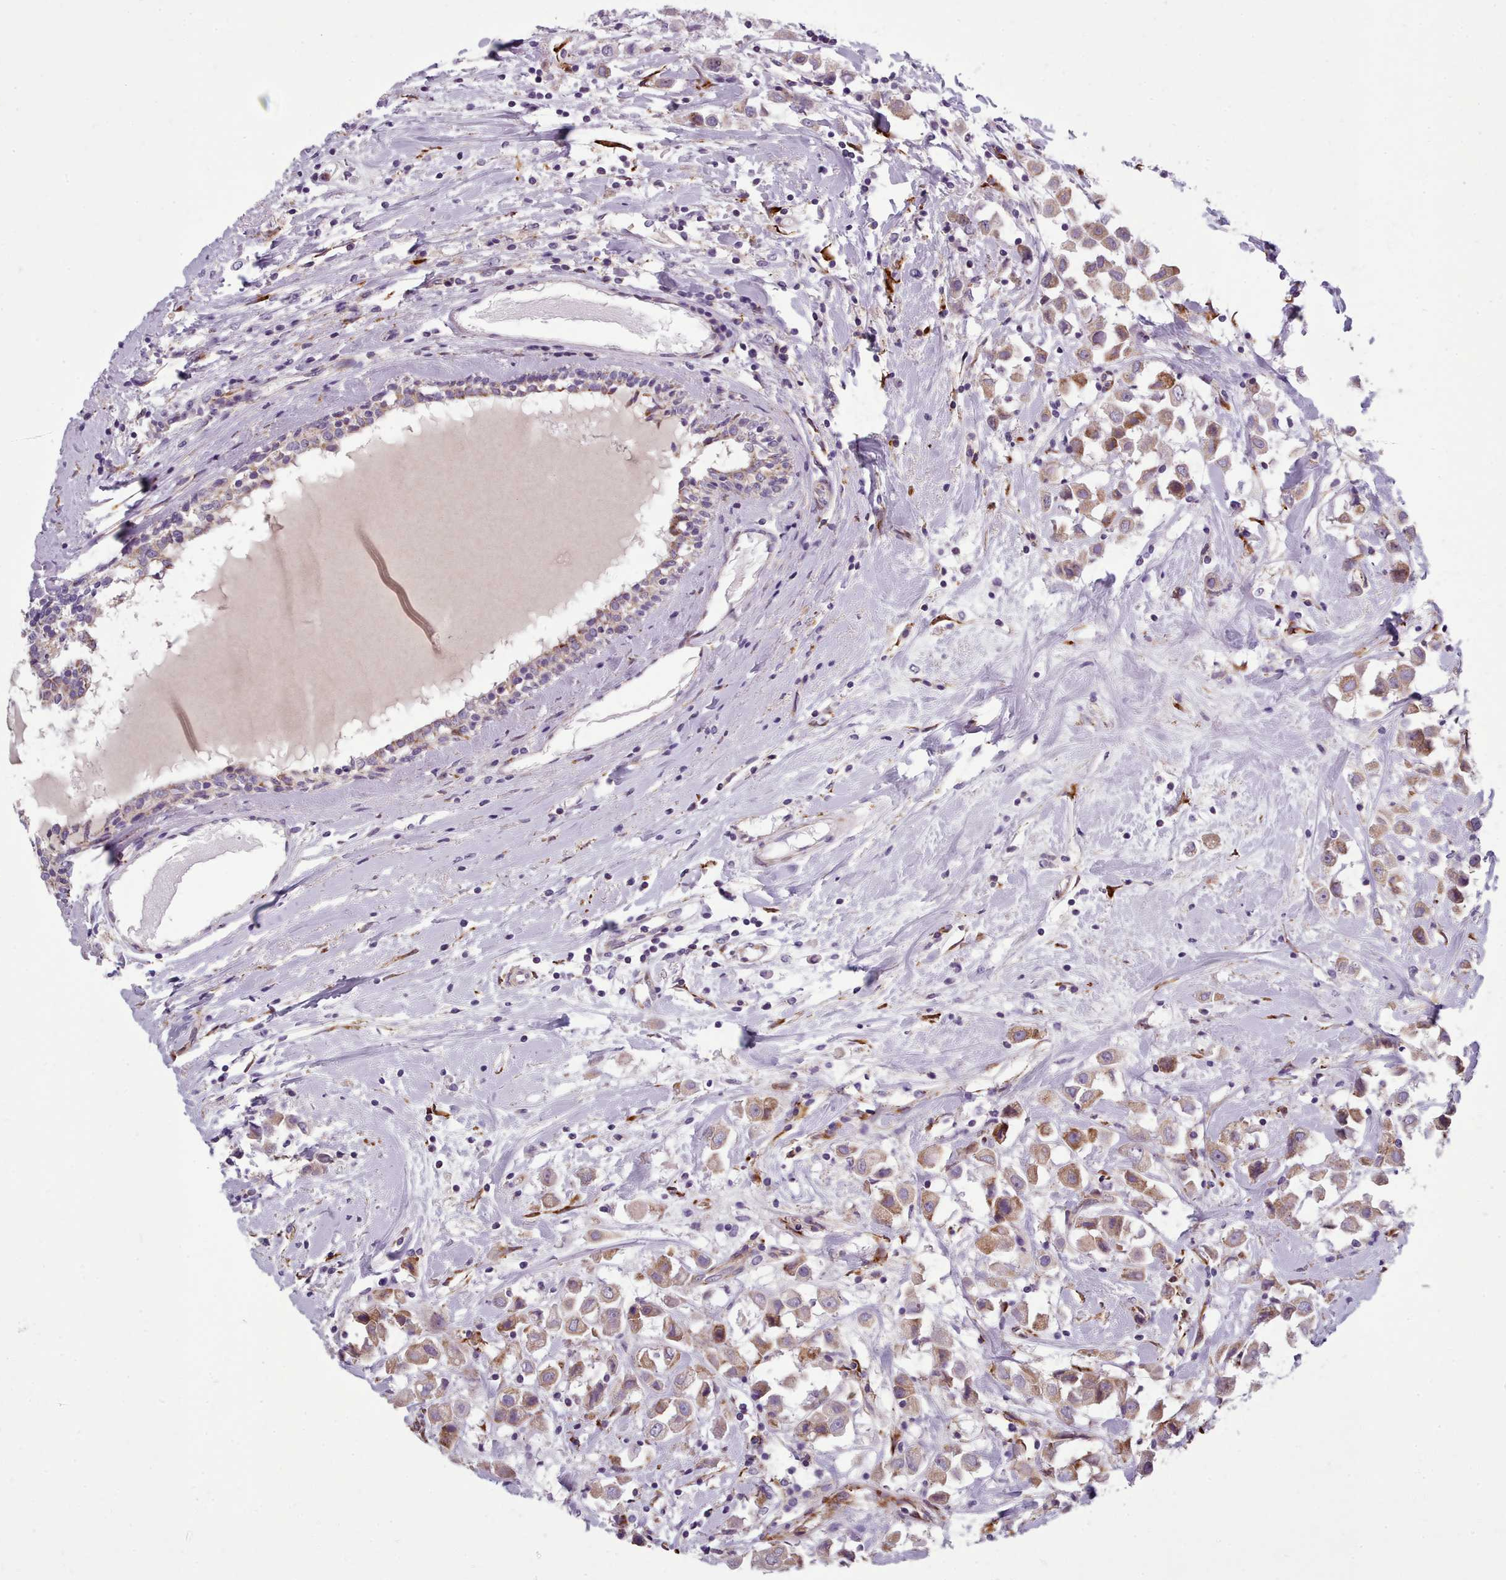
{"staining": {"intensity": "moderate", "quantity": "<25%", "location": "cytoplasmic/membranous"}, "tissue": "breast cancer", "cell_type": "Tumor cells", "image_type": "cancer", "snomed": [{"axis": "morphology", "description": "Duct carcinoma"}, {"axis": "topography", "description": "Breast"}], "caption": "High-magnification brightfield microscopy of breast cancer (infiltrating ductal carcinoma) stained with DAB (3,3'-diaminobenzidine) (brown) and counterstained with hematoxylin (blue). tumor cells exhibit moderate cytoplasmic/membranous positivity is identified in approximately<25% of cells.", "gene": "FKBP10", "patient": {"sex": "female", "age": 61}}